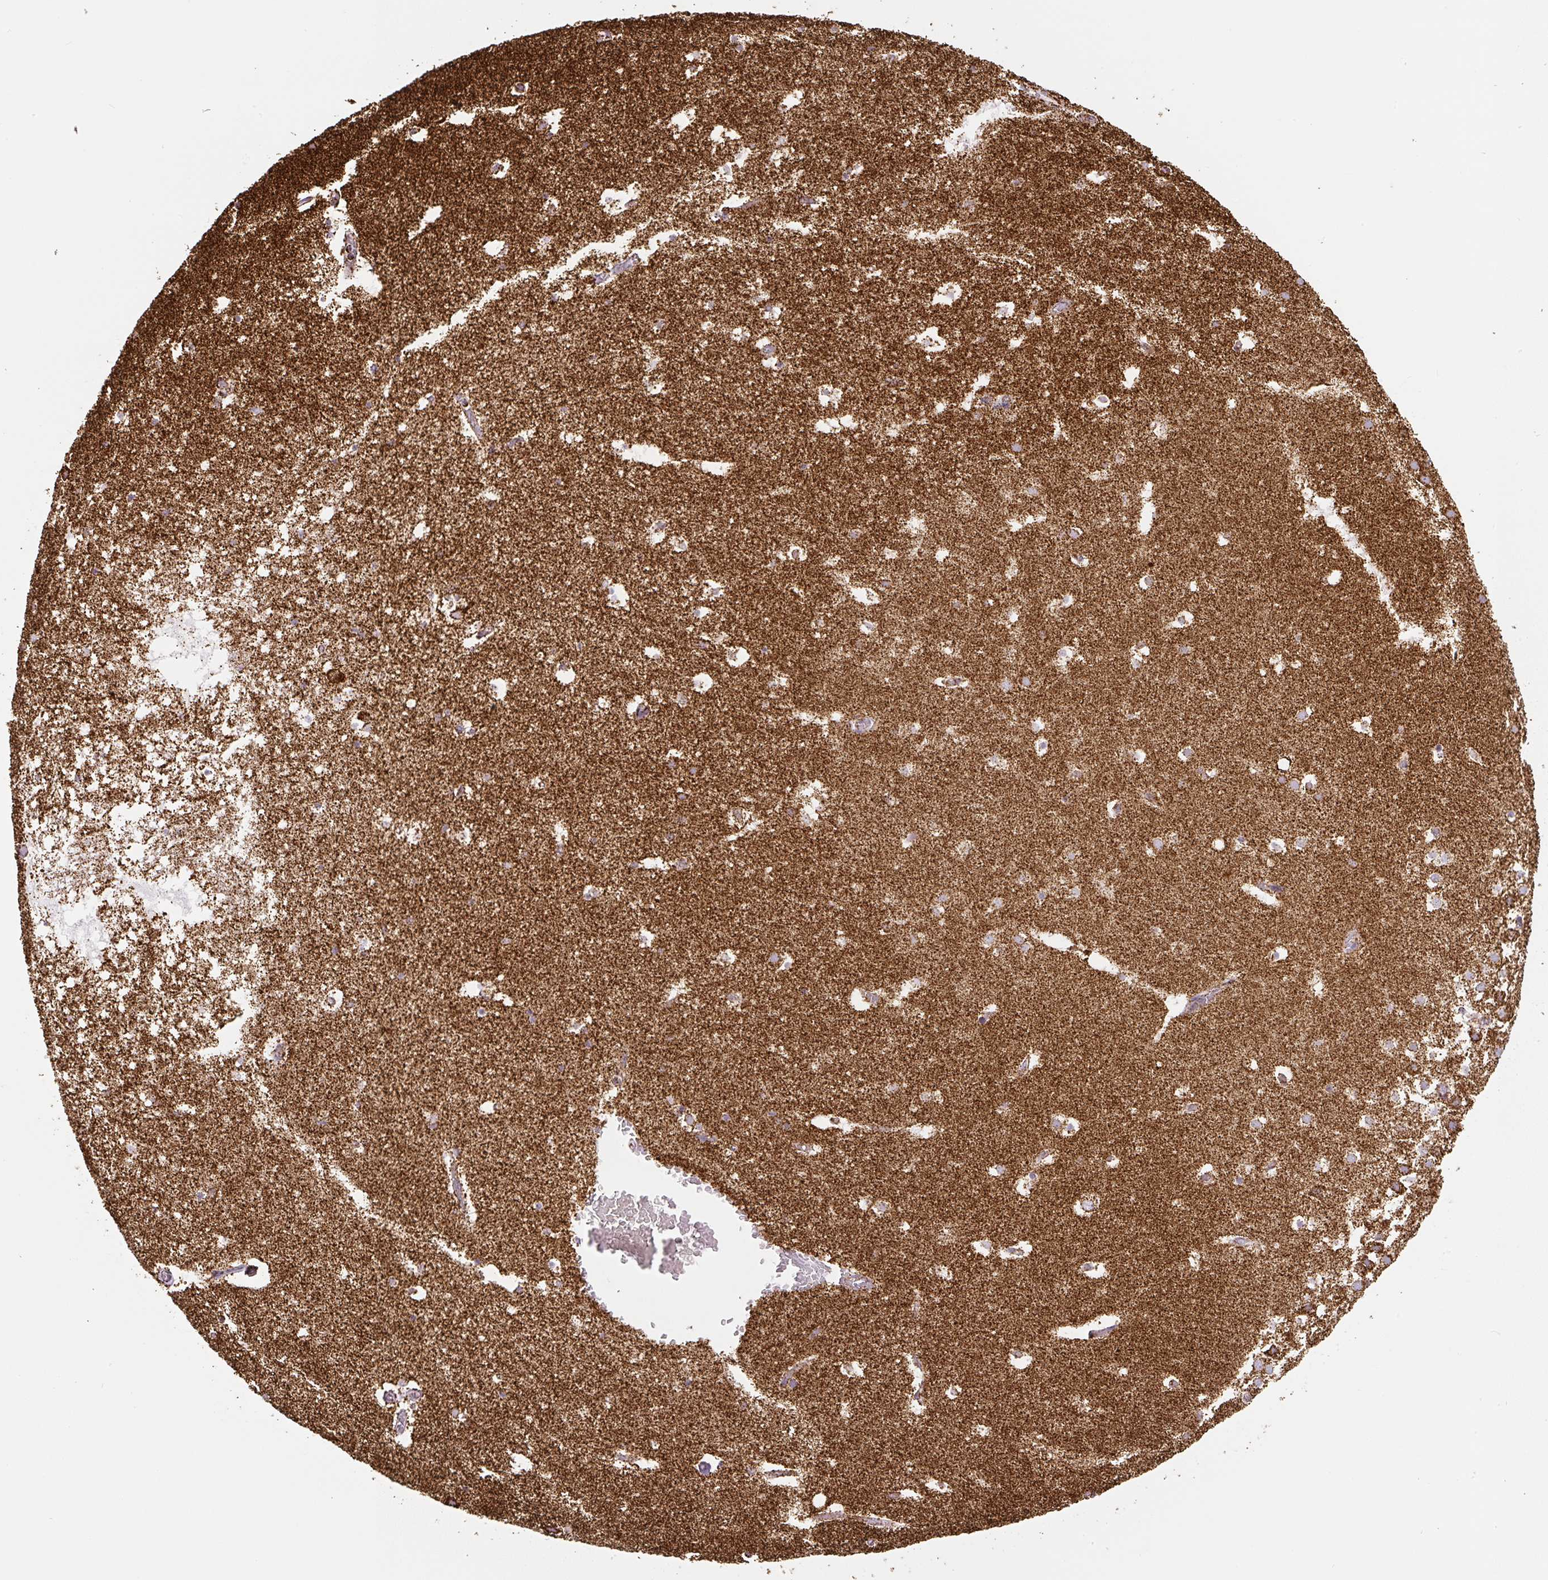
{"staining": {"intensity": "moderate", "quantity": ">75%", "location": "cytoplasmic/membranous"}, "tissue": "hippocampus", "cell_type": "Glial cells", "image_type": "normal", "snomed": [{"axis": "morphology", "description": "Normal tissue, NOS"}, {"axis": "topography", "description": "Hippocampus"}], "caption": "Immunohistochemistry micrograph of unremarkable human hippocampus stained for a protein (brown), which displays medium levels of moderate cytoplasmic/membranous positivity in about >75% of glial cells.", "gene": "ATP5F1A", "patient": {"sex": "female", "age": 52}}